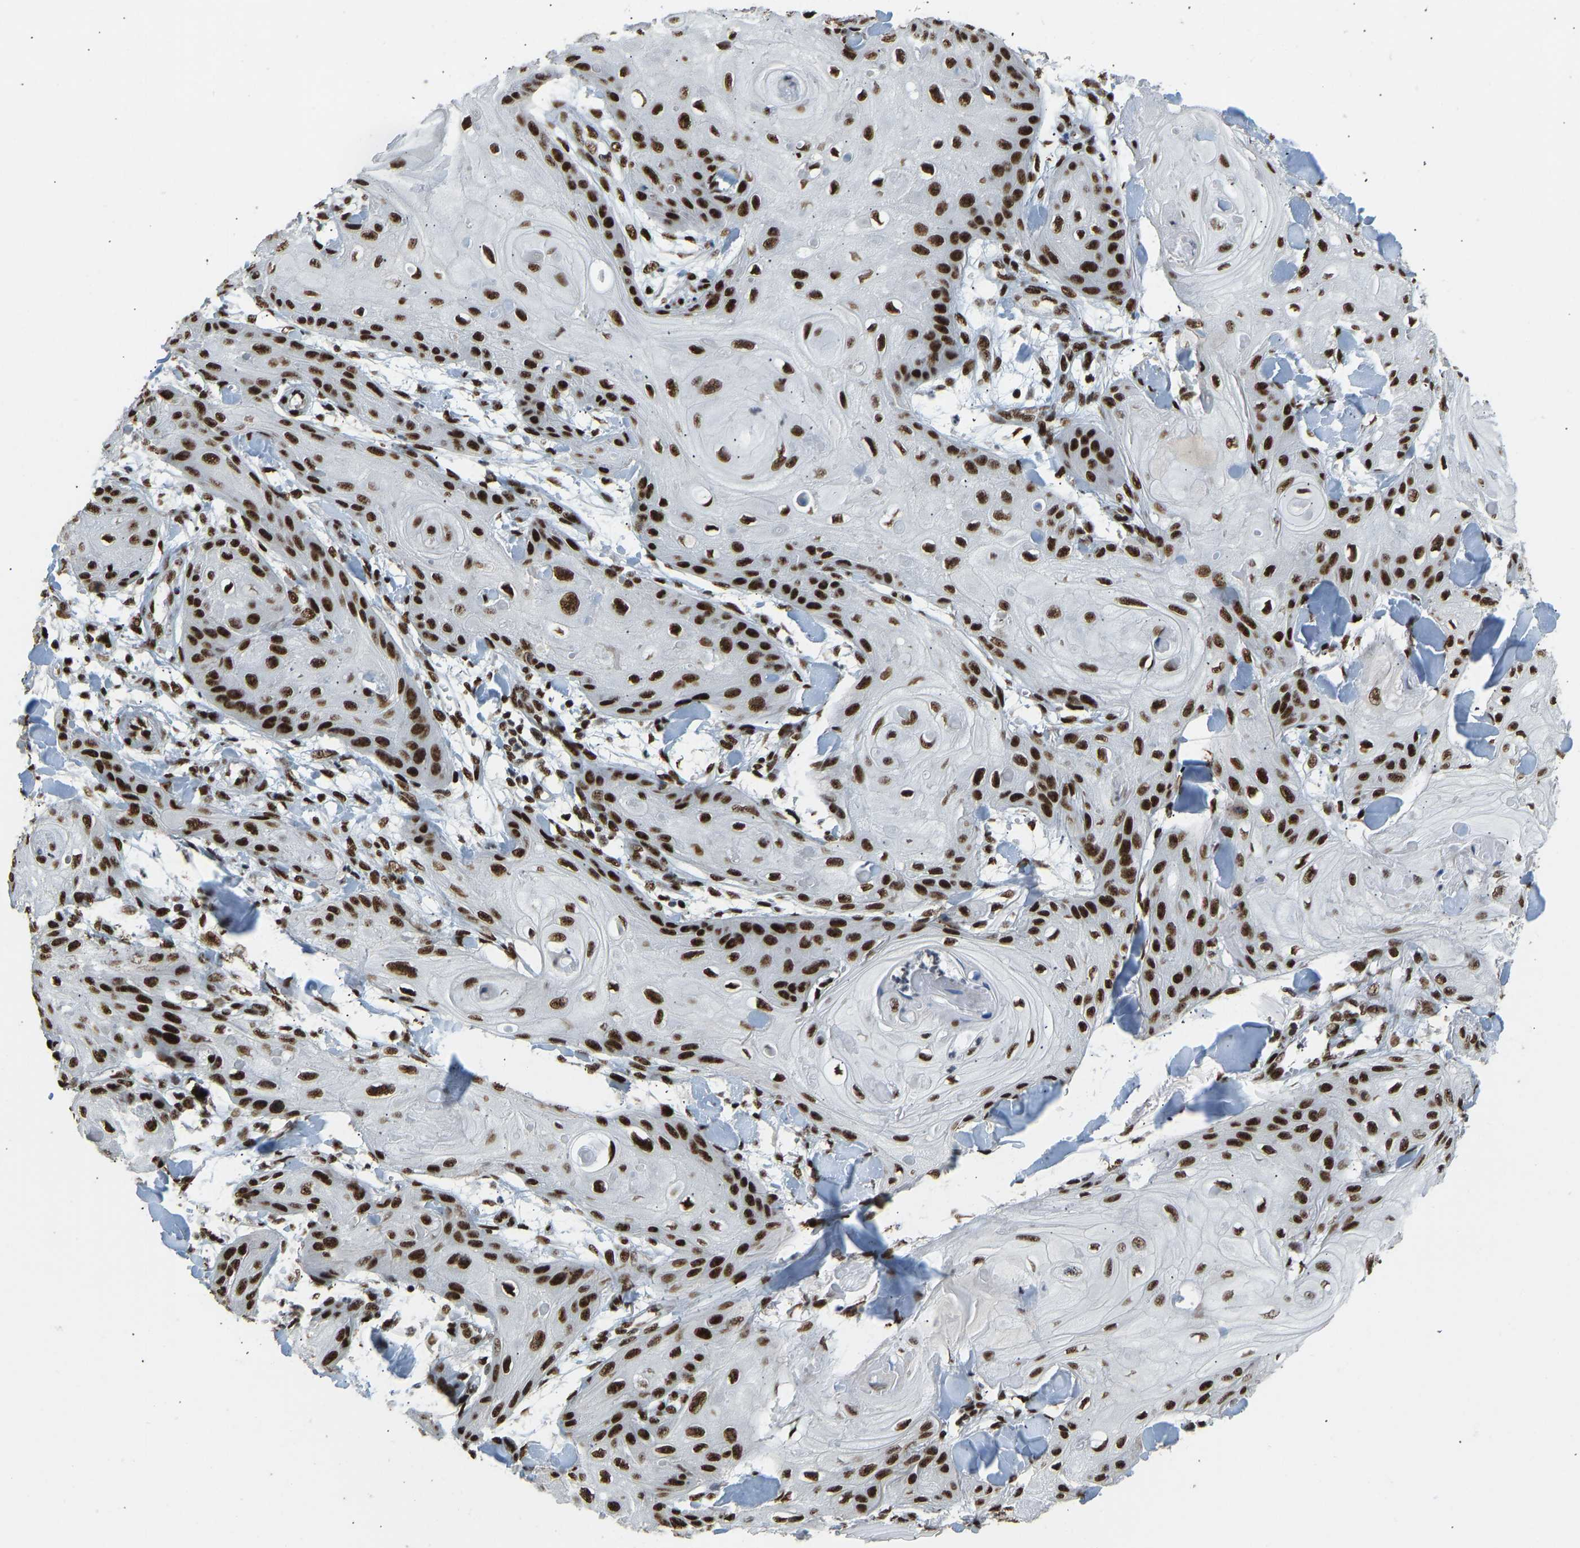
{"staining": {"intensity": "strong", "quantity": ">75%", "location": "nuclear"}, "tissue": "skin cancer", "cell_type": "Tumor cells", "image_type": "cancer", "snomed": [{"axis": "morphology", "description": "Squamous cell carcinoma, NOS"}, {"axis": "topography", "description": "Skin"}], "caption": "Protein analysis of skin cancer (squamous cell carcinoma) tissue demonstrates strong nuclear staining in approximately >75% of tumor cells. The staining was performed using DAB (3,3'-diaminobenzidine) to visualize the protein expression in brown, while the nuclei were stained in blue with hematoxylin (Magnification: 20x).", "gene": "FOXK1", "patient": {"sex": "male", "age": 74}}